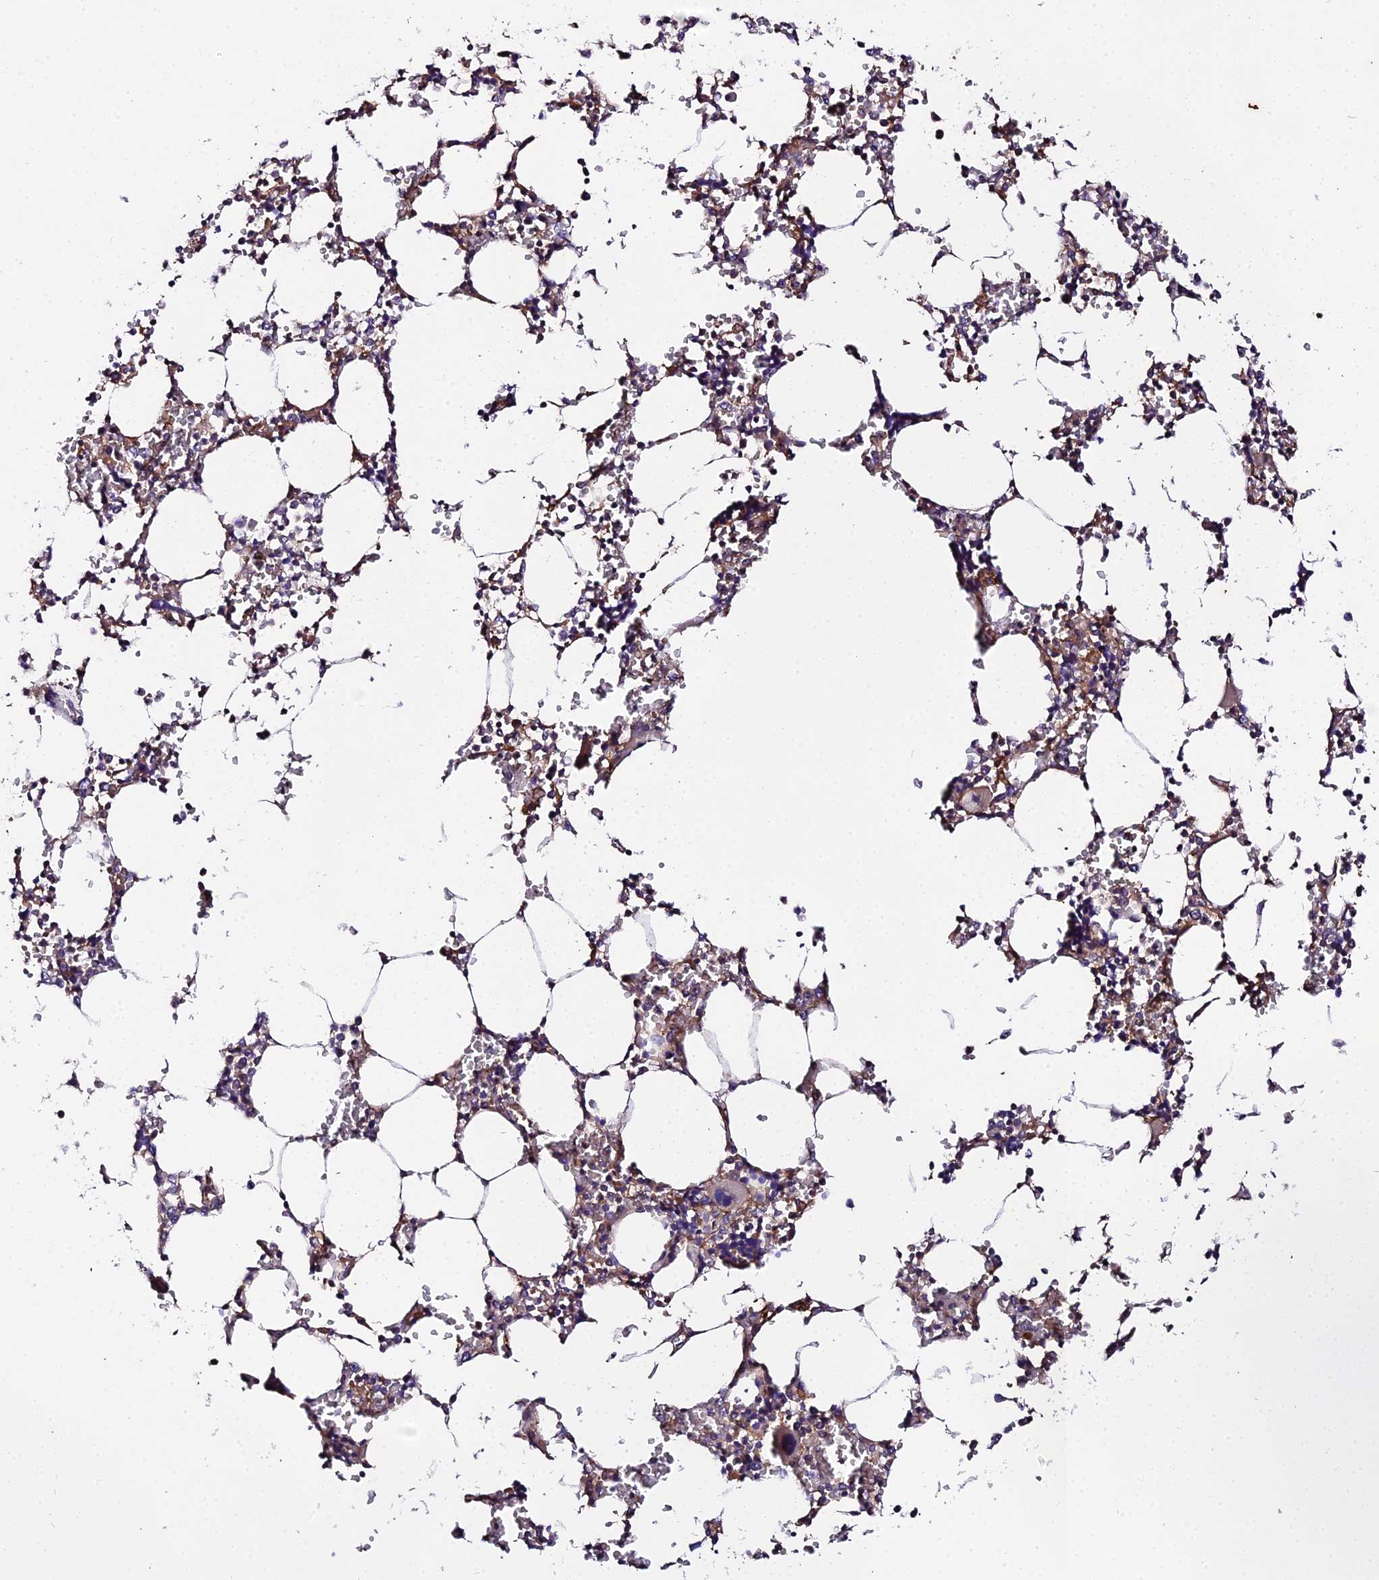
{"staining": {"intensity": "moderate", "quantity": "<25%", "location": "cytoplasmic/membranous"}, "tissue": "bone marrow", "cell_type": "Hematopoietic cells", "image_type": "normal", "snomed": [{"axis": "morphology", "description": "Normal tissue, NOS"}, {"axis": "topography", "description": "Bone marrow"}], "caption": "Immunohistochemical staining of normal bone marrow shows <25% levels of moderate cytoplasmic/membranous protein staining in approximately <25% of hematopoietic cells.", "gene": "ZBED8", "patient": {"sex": "male", "age": 64}}